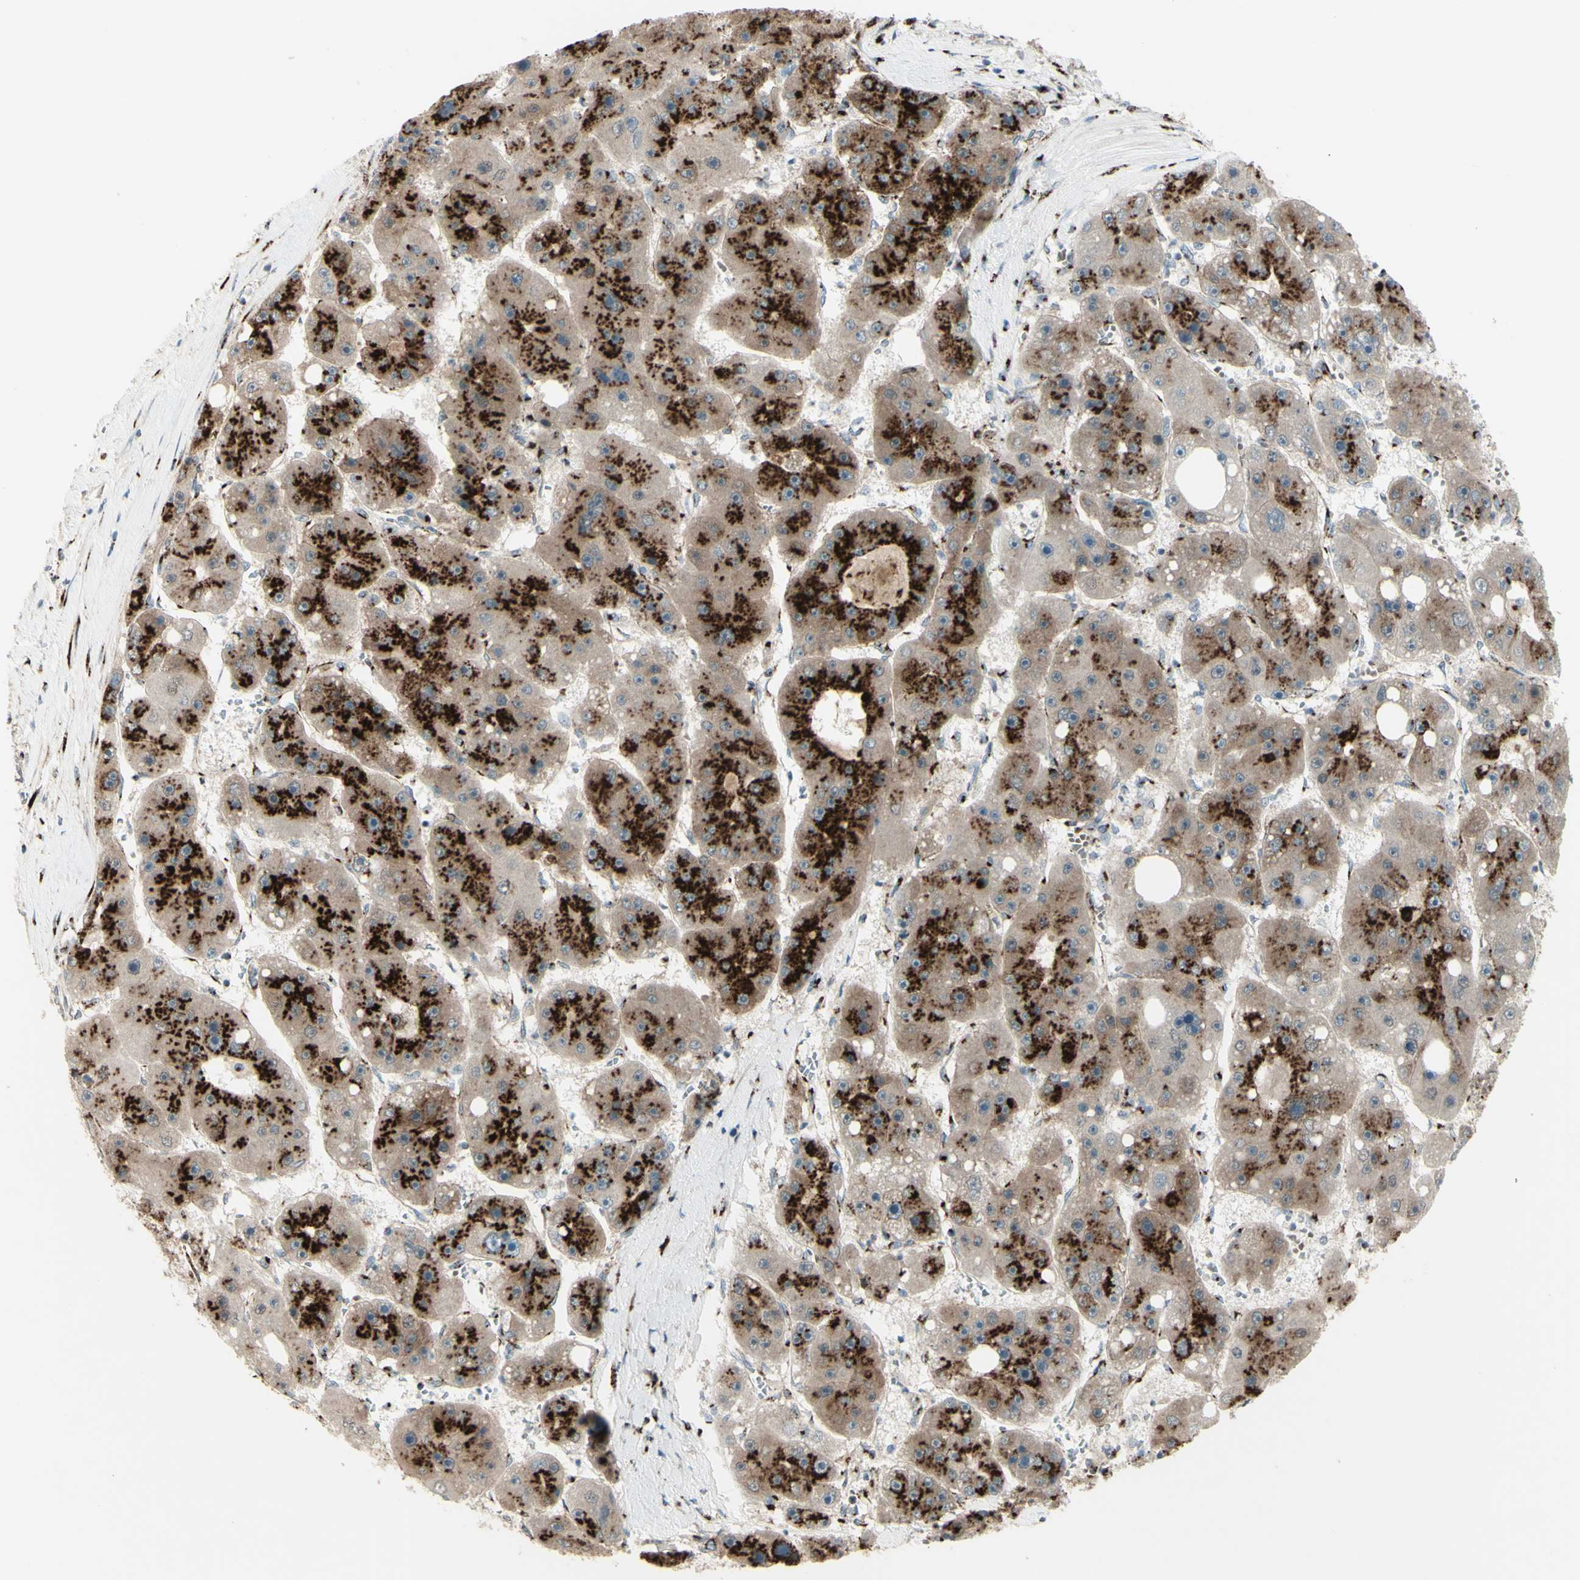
{"staining": {"intensity": "strong", "quantity": ">75%", "location": "cytoplasmic/membranous"}, "tissue": "liver cancer", "cell_type": "Tumor cells", "image_type": "cancer", "snomed": [{"axis": "morphology", "description": "Carcinoma, Hepatocellular, NOS"}, {"axis": "topography", "description": "Liver"}], "caption": "A brown stain highlights strong cytoplasmic/membranous expression of a protein in hepatocellular carcinoma (liver) tumor cells.", "gene": "BPNT2", "patient": {"sex": "female", "age": 61}}